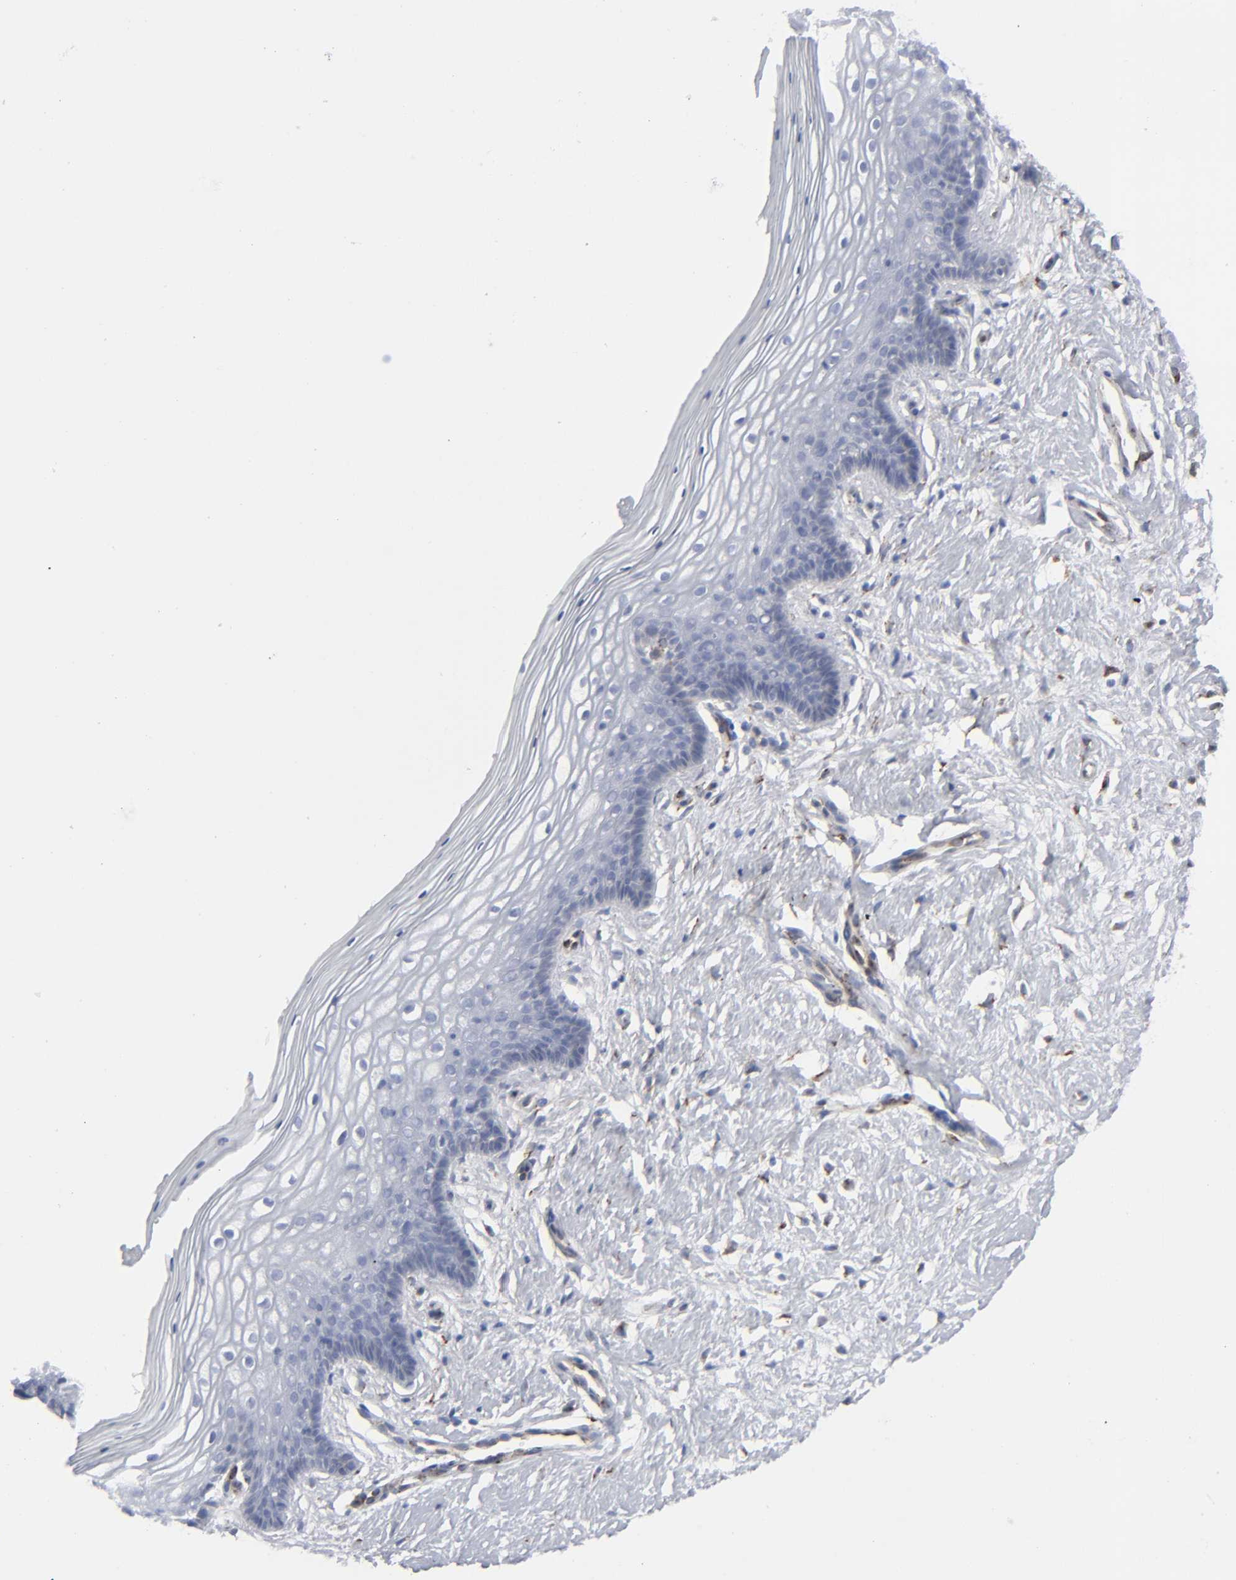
{"staining": {"intensity": "negative", "quantity": "none", "location": "none"}, "tissue": "vagina", "cell_type": "Squamous epithelial cells", "image_type": "normal", "snomed": [{"axis": "morphology", "description": "Normal tissue, NOS"}, {"axis": "topography", "description": "Vagina"}], "caption": "Squamous epithelial cells show no significant staining in benign vagina. The staining is performed using DAB (3,3'-diaminobenzidine) brown chromogen with nuclei counter-stained in using hematoxylin.", "gene": "SPARC", "patient": {"sex": "female", "age": 46}}